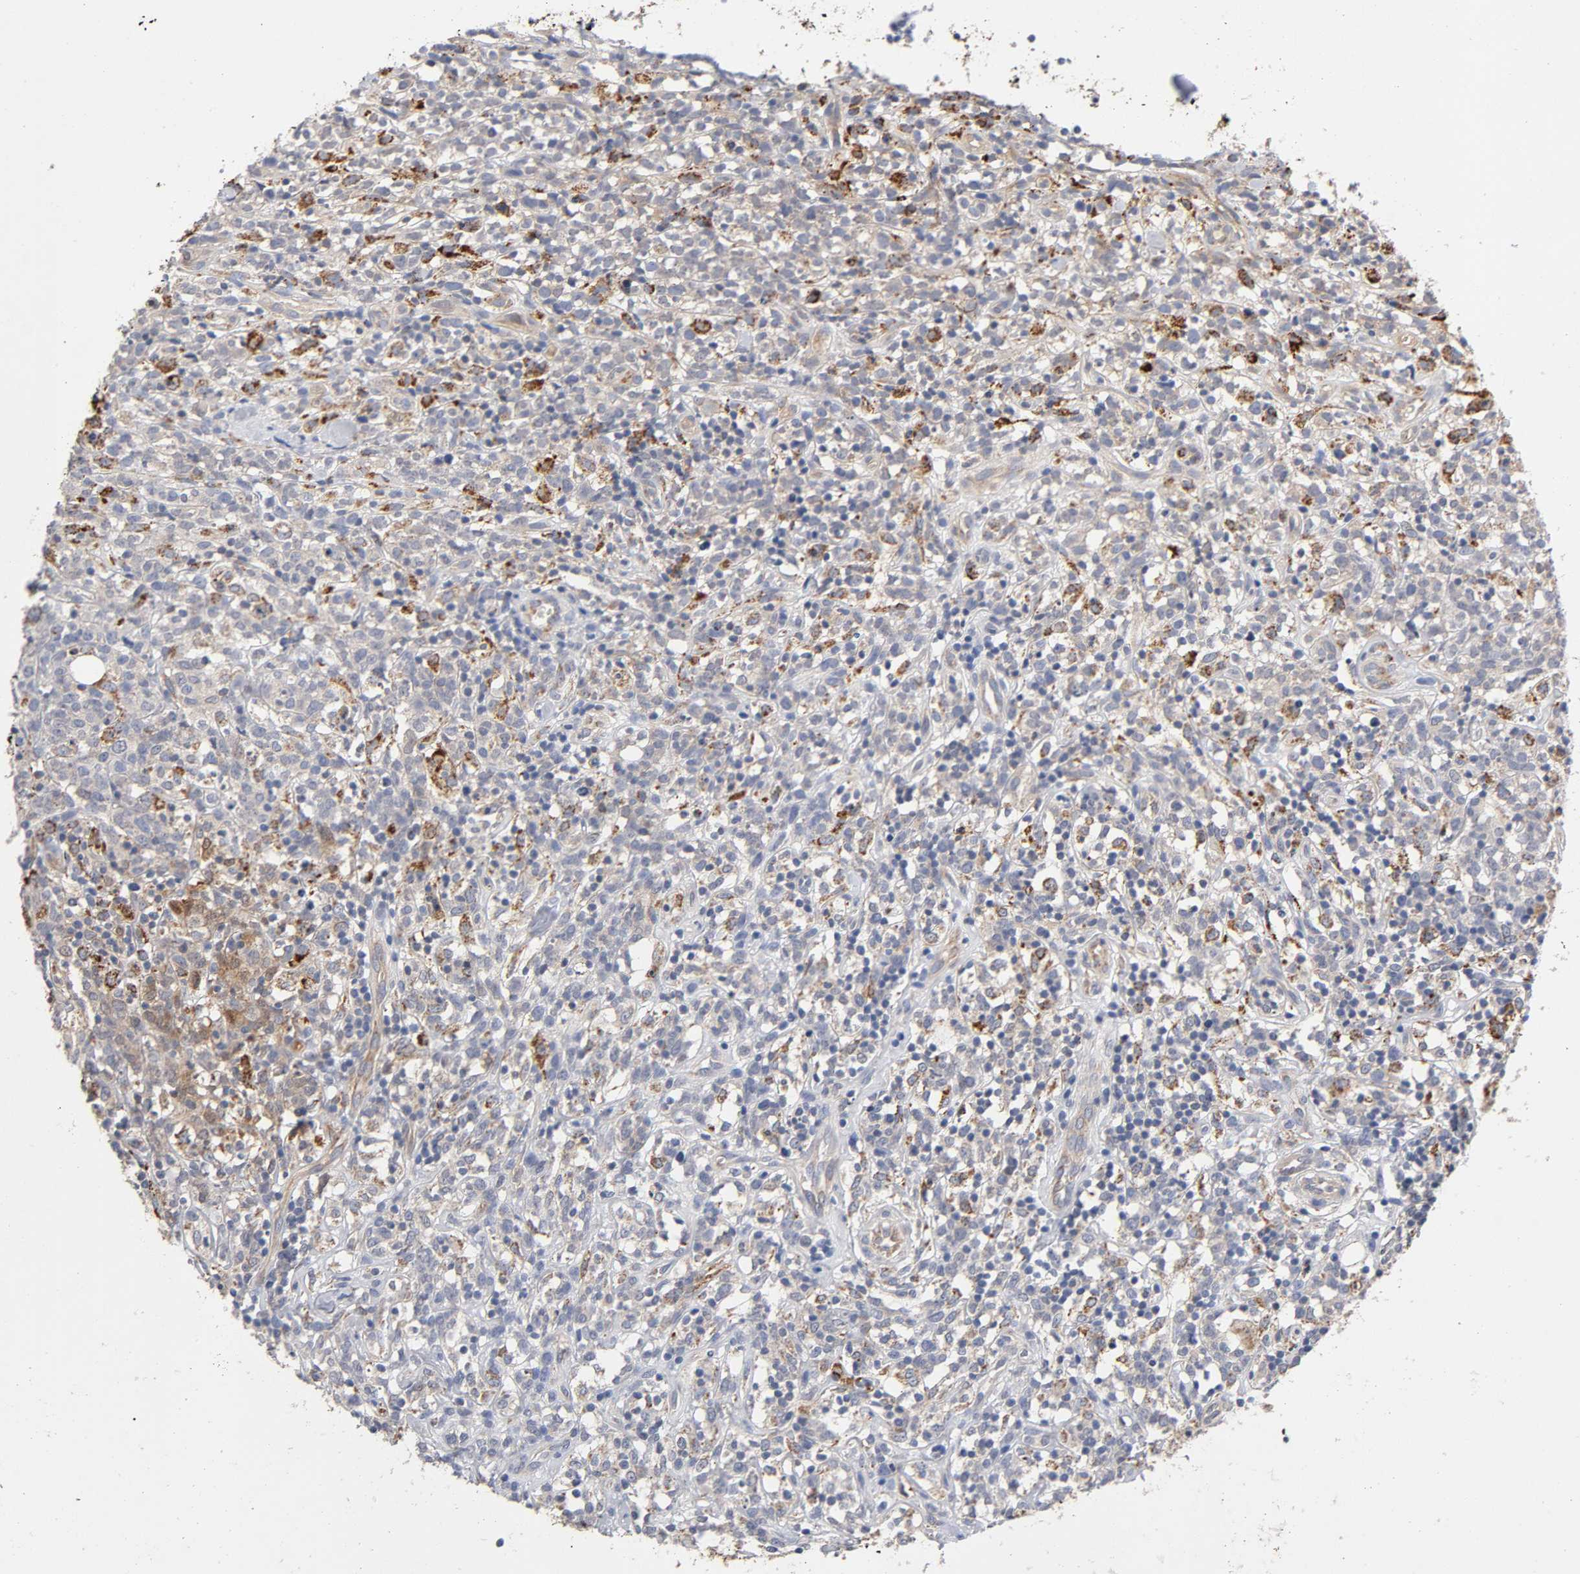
{"staining": {"intensity": "moderate", "quantity": "25%-75%", "location": "cytoplasmic/membranous"}, "tissue": "lymphoma", "cell_type": "Tumor cells", "image_type": "cancer", "snomed": [{"axis": "morphology", "description": "Malignant lymphoma, non-Hodgkin's type, High grade"}, {"axis": "topography", "description": "Lymph node"}], "caption": "An image showing moderate cytoplasmic/membranous positivity in about 25%-75% of tumor cells in malignant lymphoma, non-Hodgkin's type (high-grade), as visualized by brown immunohistochemical staining.", "gene": "ISG15", "patient": {"sex": "female", "age": 73}}